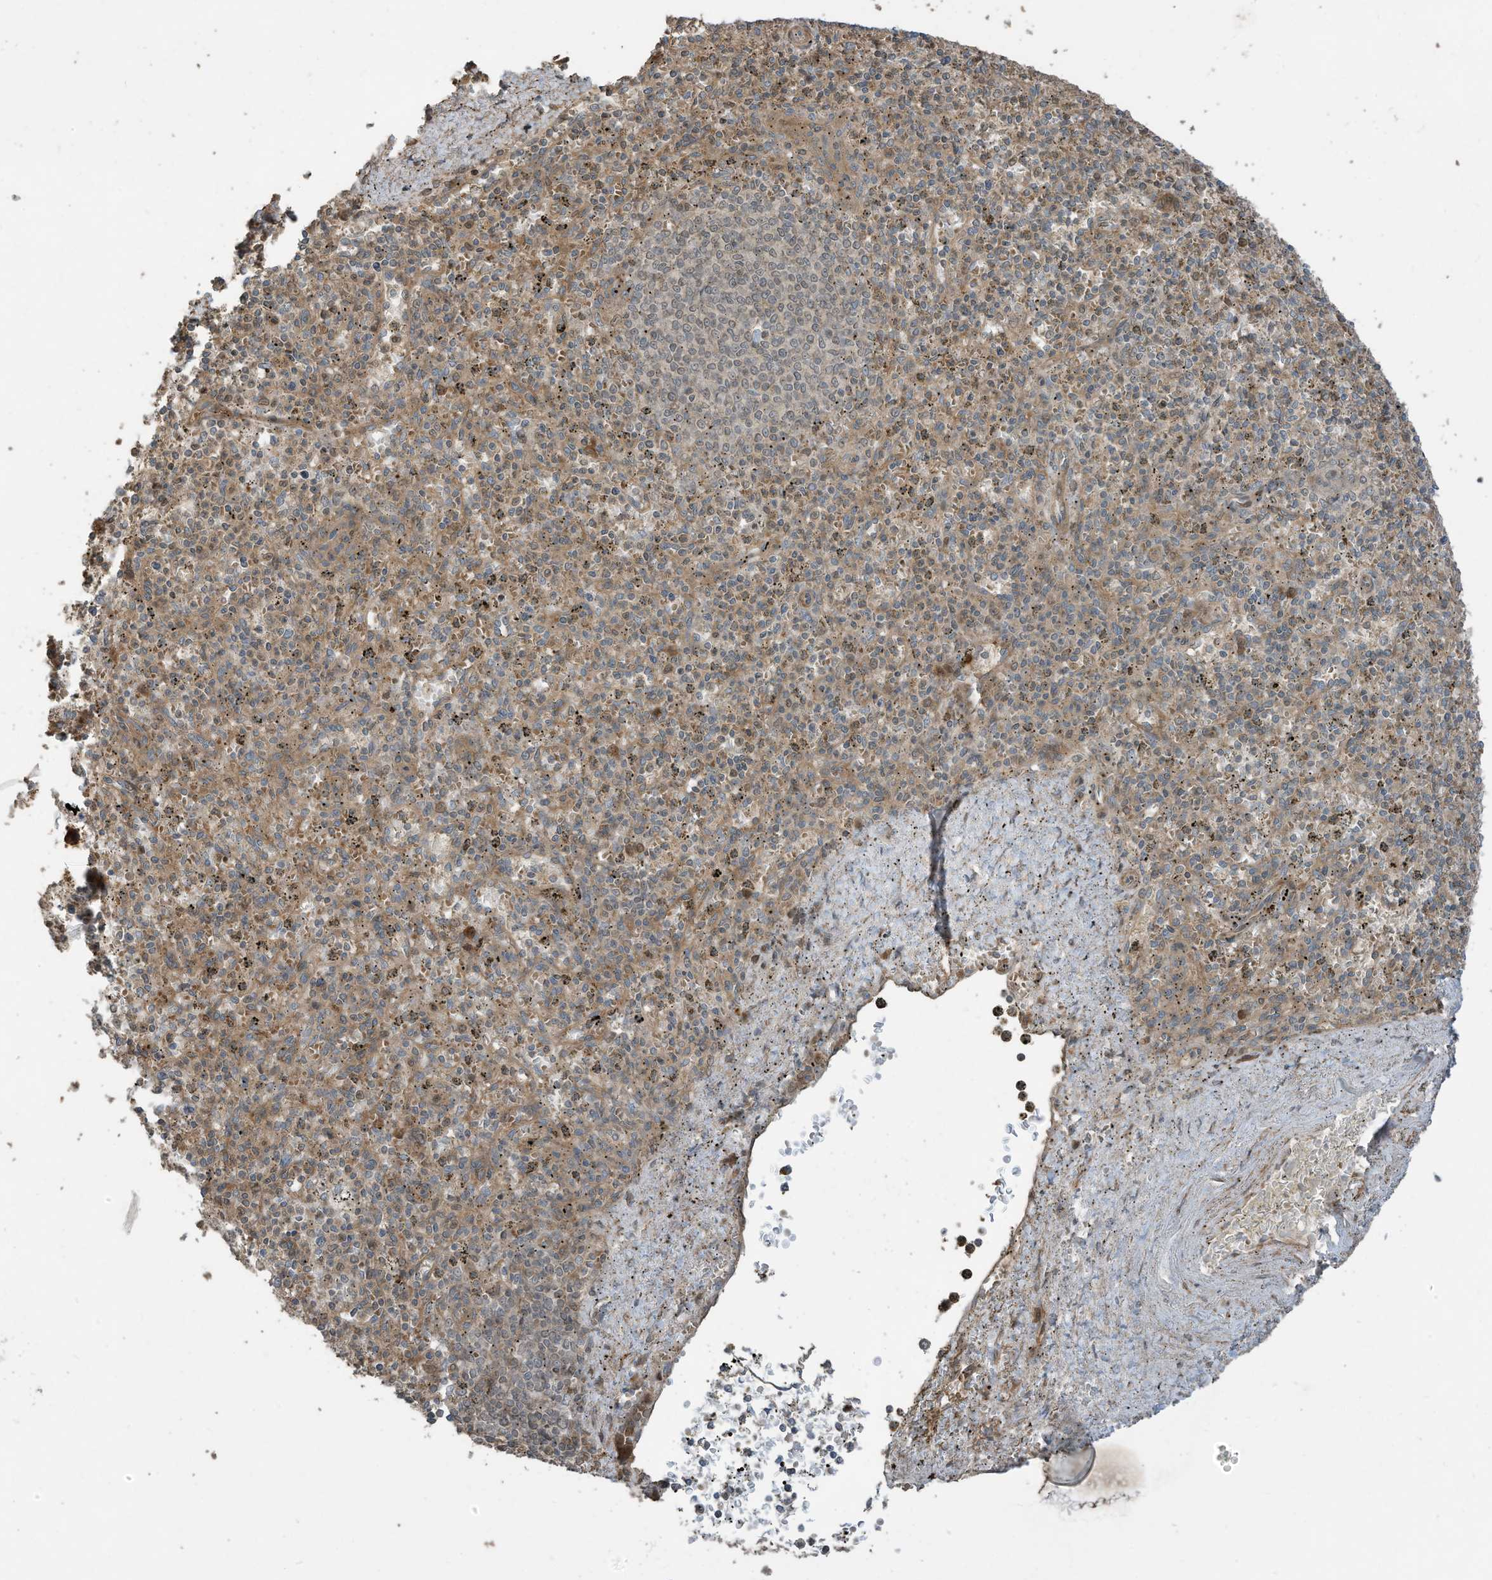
{"staining": {"intensity": "weak", "quantity": "<25%", "location": "cytoplasmic/membranous"}, "tissue": "spleen", "cell_type": "Cells in red pulp", "image_type": "normal", "snomed": [{"axis": "morphology", "description": "Normal tissue, NOS"}, {"axis": "topography", "description": "Spleen"}], "caption": "Immunohistochemistry (IHC) of benign spleen demonstrates no expression in cells in red pulp. Nuclei are stained in blue.", "gene": "ZNF653", "patient": {"sex": "male", "age": 72}}